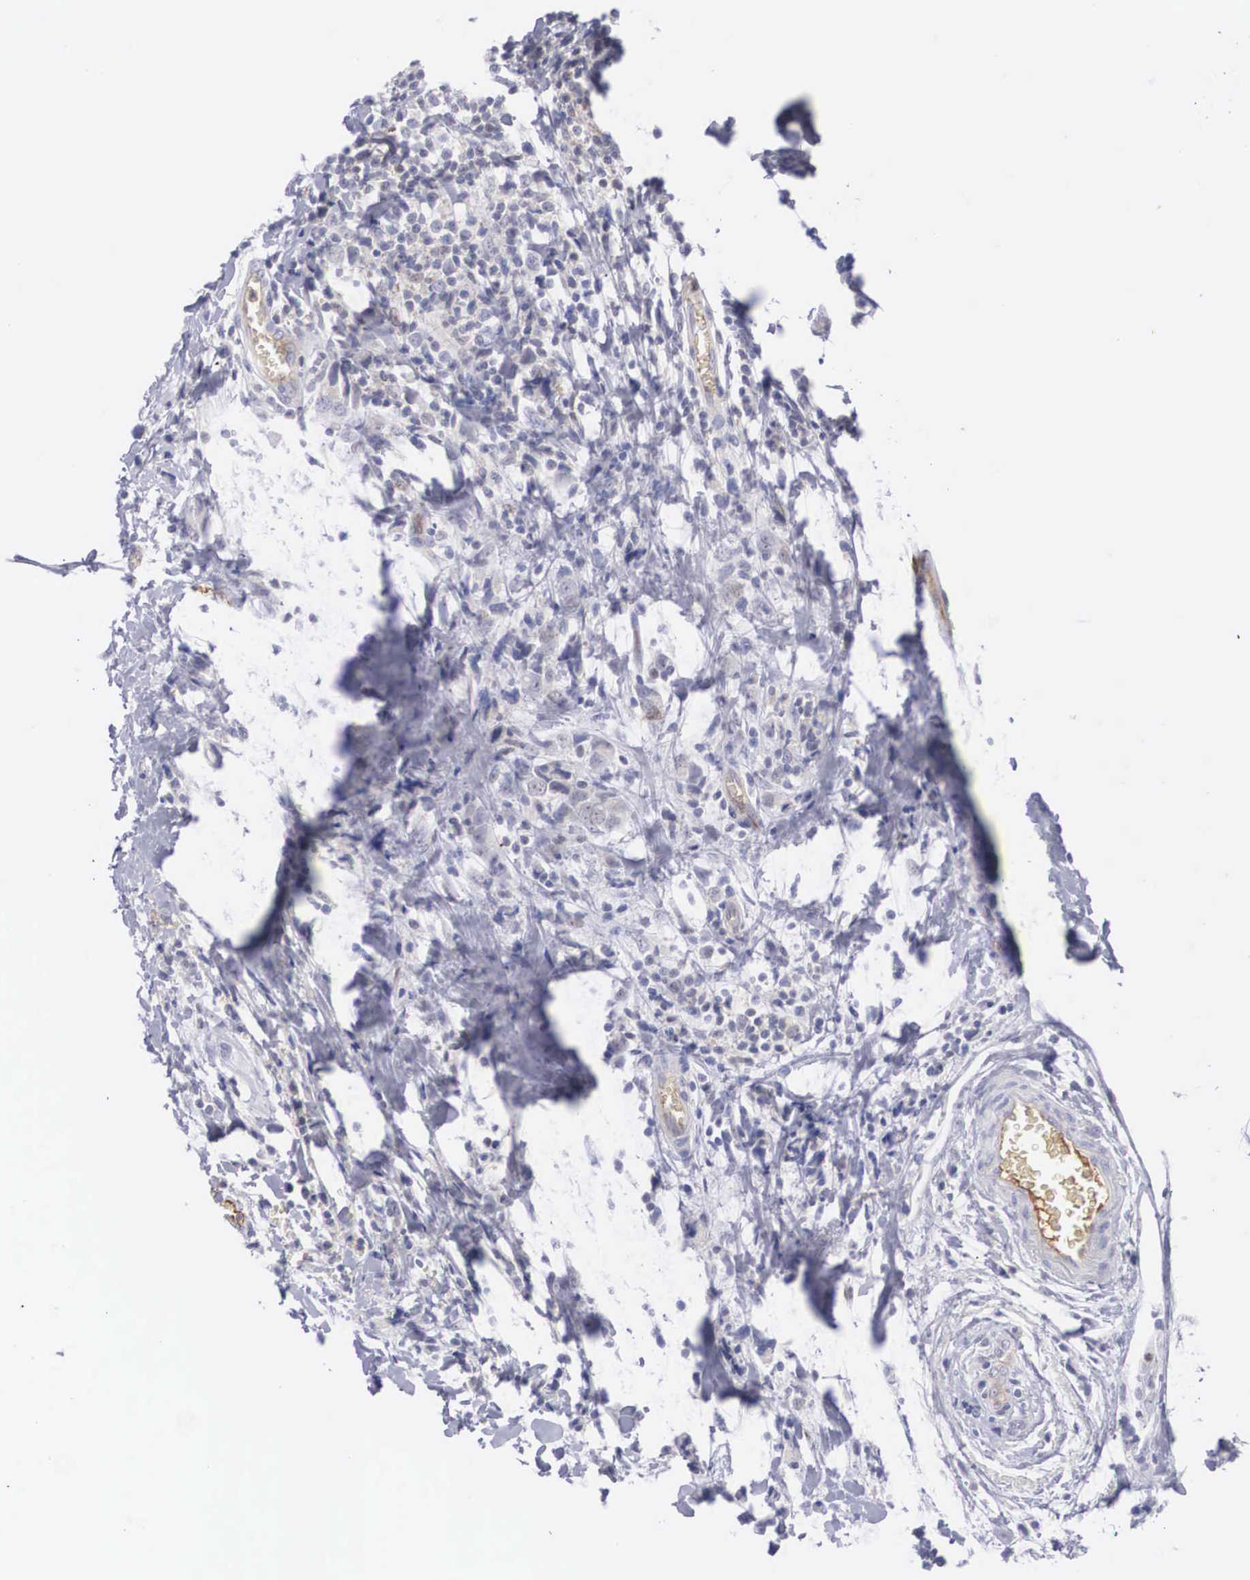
{"staining": {"intensity": "weak", "quantity": "<25%", "location": "cytoplasmic/membranous"}, "tissue": "breast cancer", "cell_type": "Tumor cells", "image_type": "cancer", "snomed": [{"axis": "morphology", "description": "Lobular carcinoma"}, {"axis": "topography", "description": "Breast"}], "caption": "DAB immunohistochemical staining of breast cancer displays no significant staining in tumor cells. (Brightfield microscopy of DAB IHC at high magnification).", "gene": "RBPJ", "patient": {"sex": "female", "age": 57}}